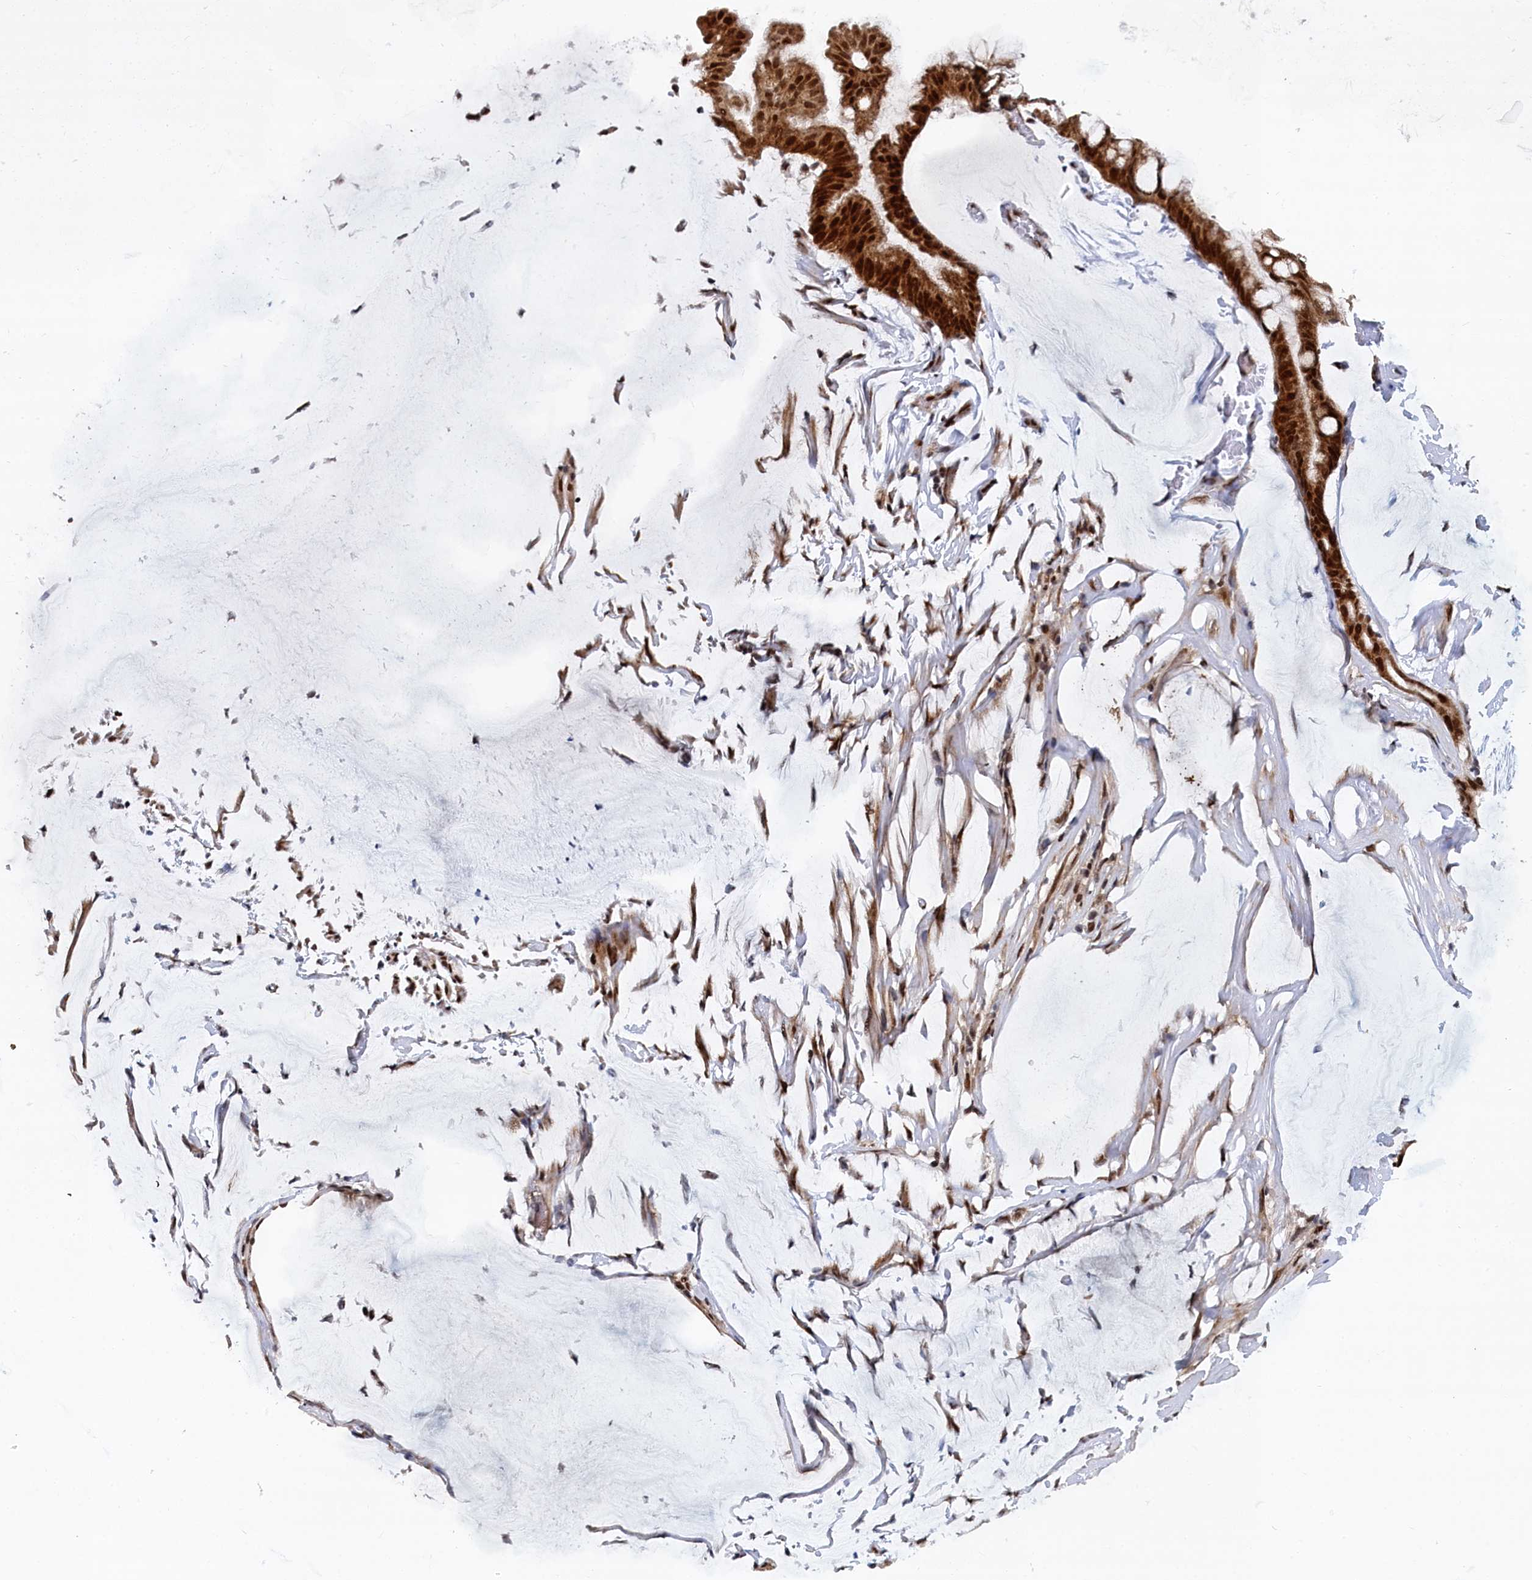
{"staining": {"intensity": "strong", "quantity": ">75%", "location": "nuclear"}, "tissue": "ovarian cancer", "cell_type": "Tumor cells", "image_type": "cancer", "snomed": [{"axis": "morphology", "description": "Cystadenocarcinoma, mucinous, NOS"}, {"axis": "topography", "description": "Ovary"}], "caption": "A brown stain highlights strong nuclear expression of a protein in ovarian cancer (mucinous cystadenocarcinoma) tumor cells.", "gene": "BUB3", "patient": {"sex": "female", "age": 73}}